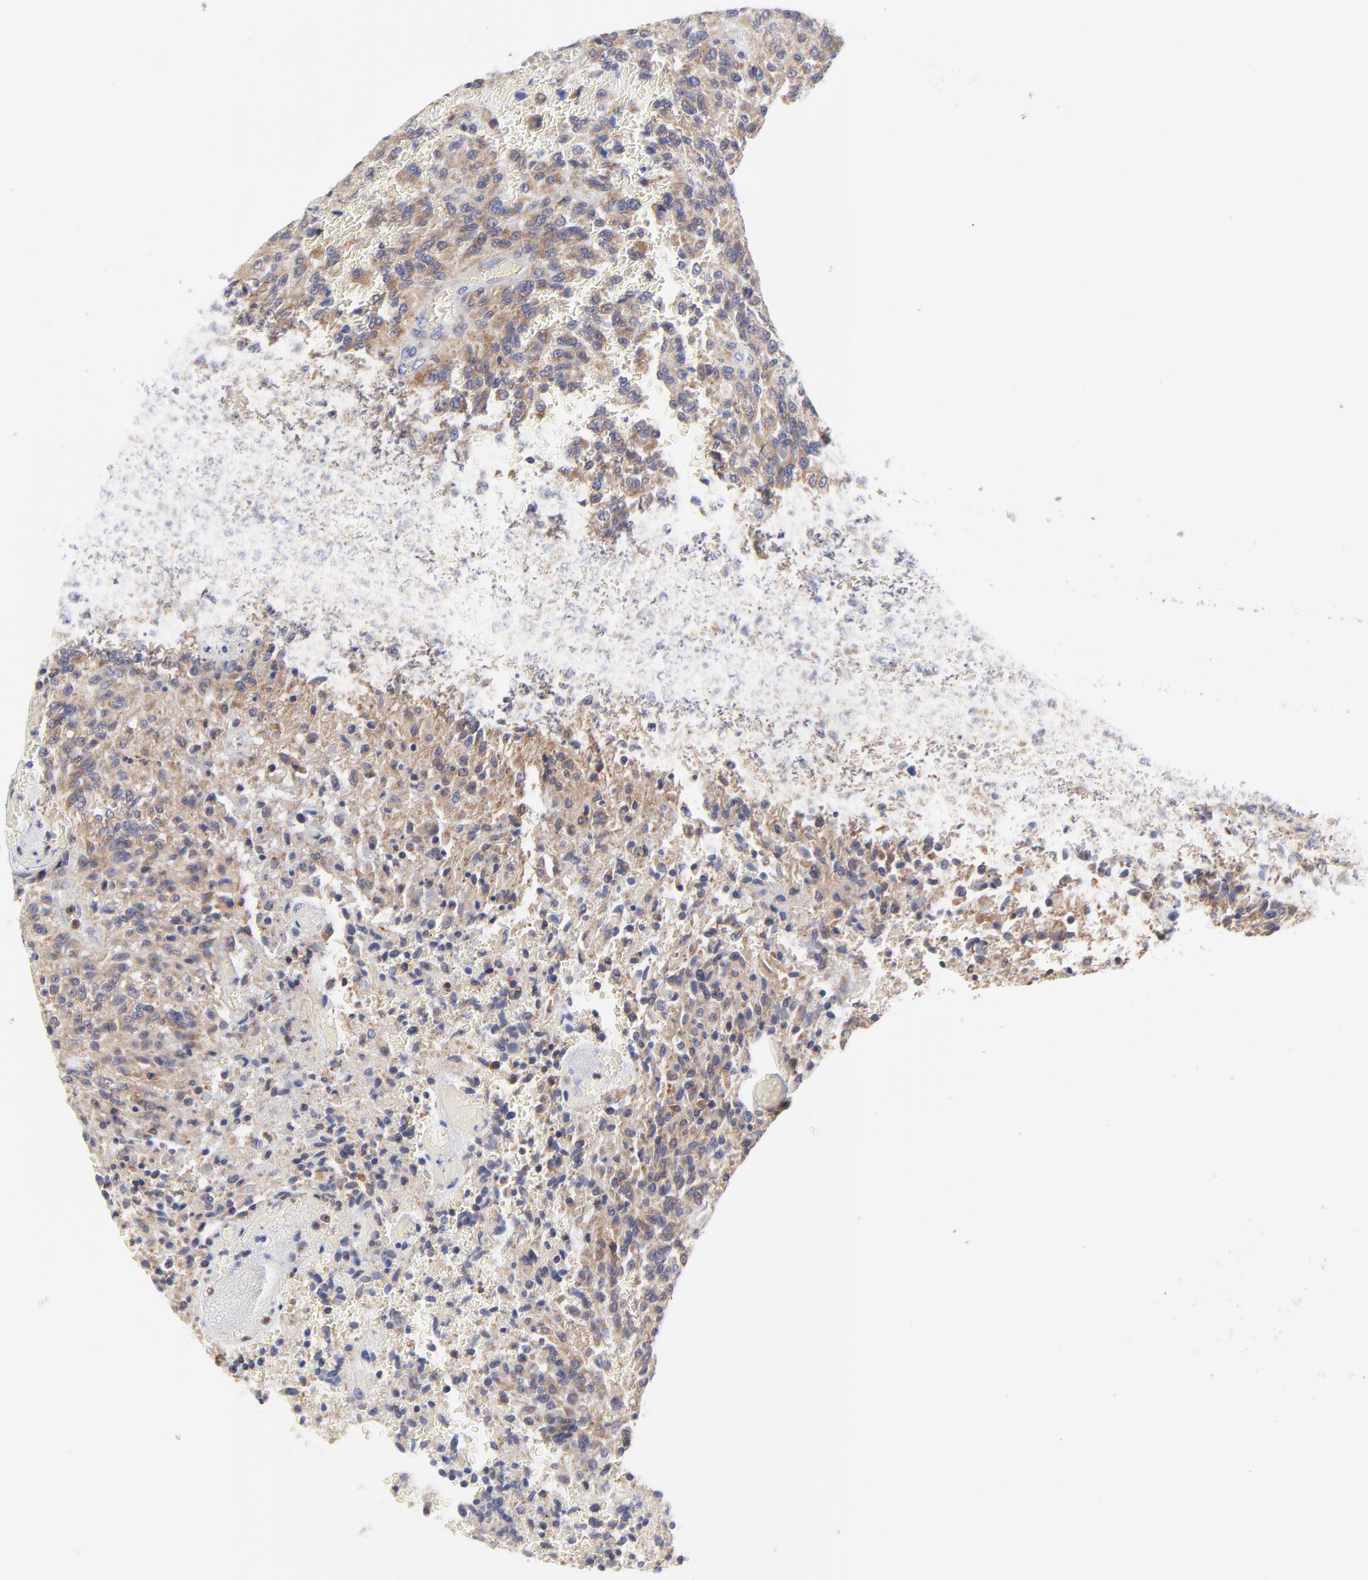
{"staining": {"intensity": "moderate", "quantity": ">75%", "location": "cytoplasmic/membranous"}, "tissue": "glioma", "cell_type": "Tumor cells", "image_type": "cancer", "snomed": [{"axis": "morphology", "description": "Normal tissue, NOS"}, {"axis": "morphology", "description": "Glioma, malignant, High grade"}, {"axis": "topography", "description": "Cerebral cortex"}], "caption": "A histopathology image of glioma stained for a protein reveals moderate cytoplasmic/membranous brown staining in tumor cells. (DAB (3,3'-diaminobenzidine) IHC, brown staining for protein, blue staining for nuclei).", "gene": "MOSPD2", "patient": {"sex": "male", "age": 56}}